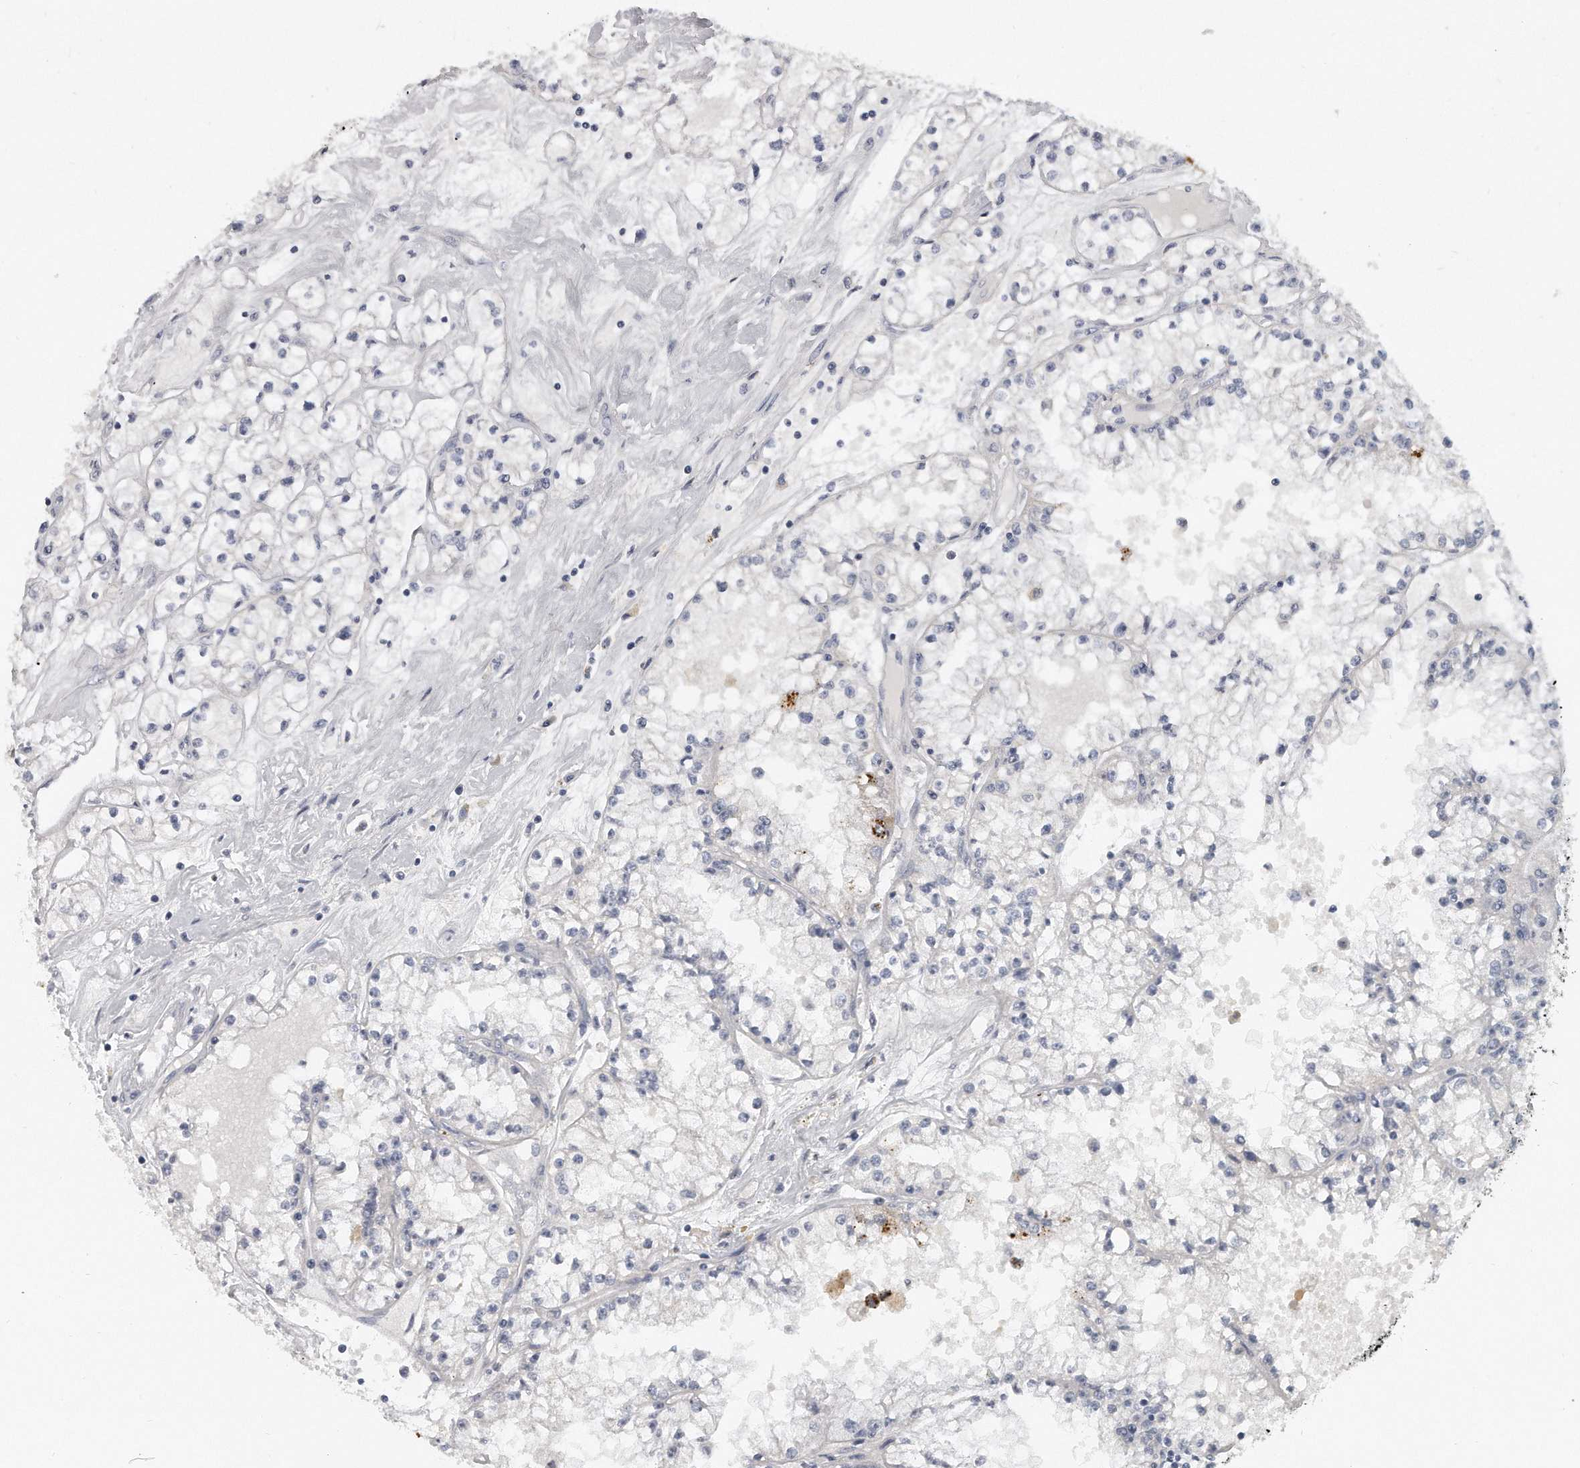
{"staining": {"intensity": "negative", "quantity": "none", "location": "none"}, "tissue": "renal cancer", "cell_type": "Tumor cells", "image_type": "cancer", "snomed": [{"axis": "morphology", "description": "Adenocarcinoma, NOS"}, {"axis": "topography", "description": "Kidney"}], "caption": "This is an immunohistochemistry histopathology image of adenocarcinoma (renal). There is no positivity in tumor cells.", "gene": "PLEKHA6", "patient": {"sex": "male", "age": 56}}